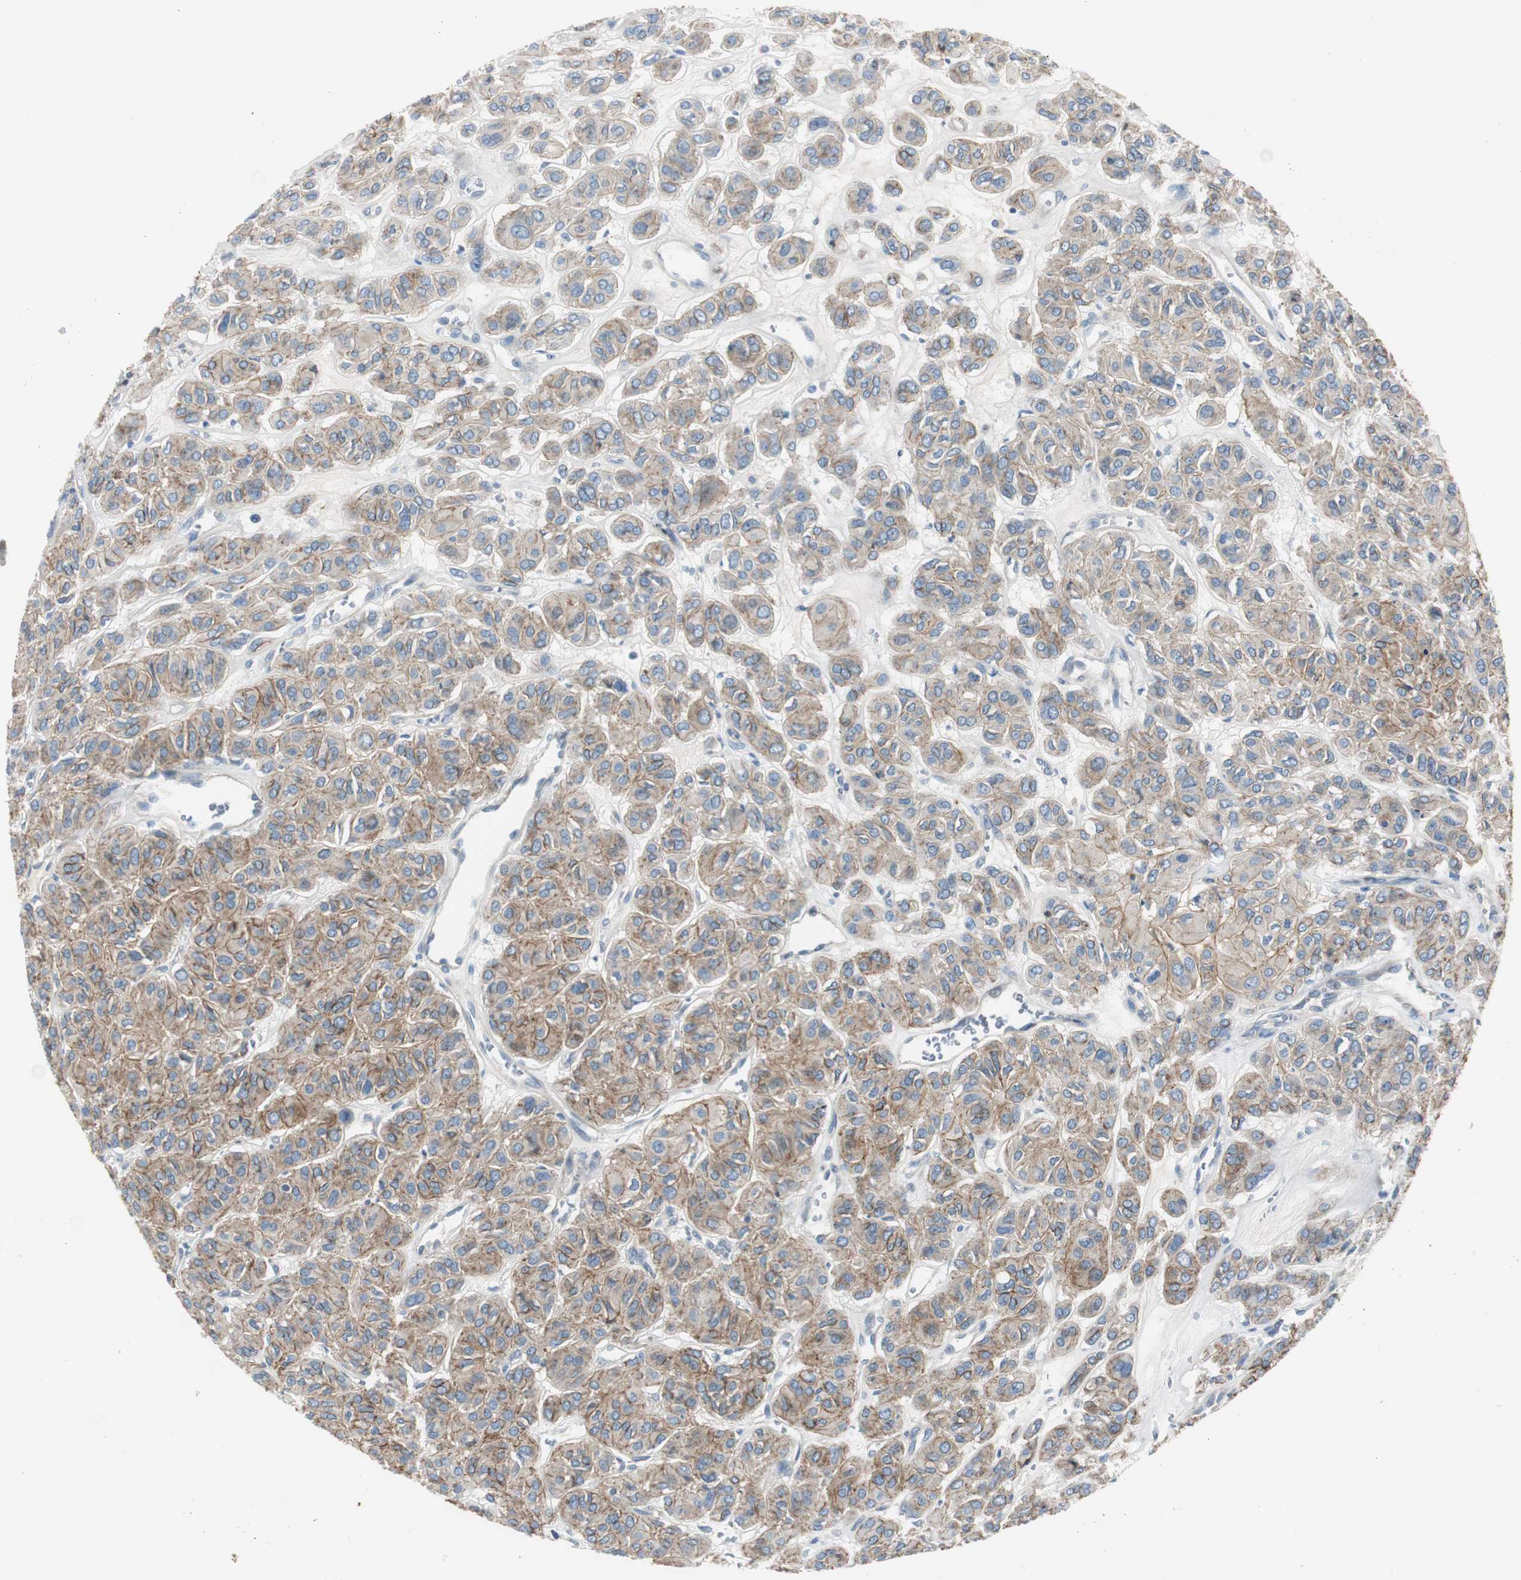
{"staining": {"intensity": "strong", "quantity": ">75%", "location": "cytoplasmic/membranous"}, "tissue": "thyroid cancer", "cell_type": "Tumor cells", "image_type": "cancer", "snomed": [{"axis": "morphology", "description": "Follicular adenoma carcinoma, NOS"}, {"axis": "topography", "description": "Thyroid gland"}], "caption": "Protein staining by immunohistochemistry (IHC) reveals strong cytoplasmic/membranous expression in about >75% of tumor cells in thyroid cancer. (IHC, brightfield microscopy, high magnification).", "gene": "STXBP4", "patient": {"sex": "female", "age": 71}}